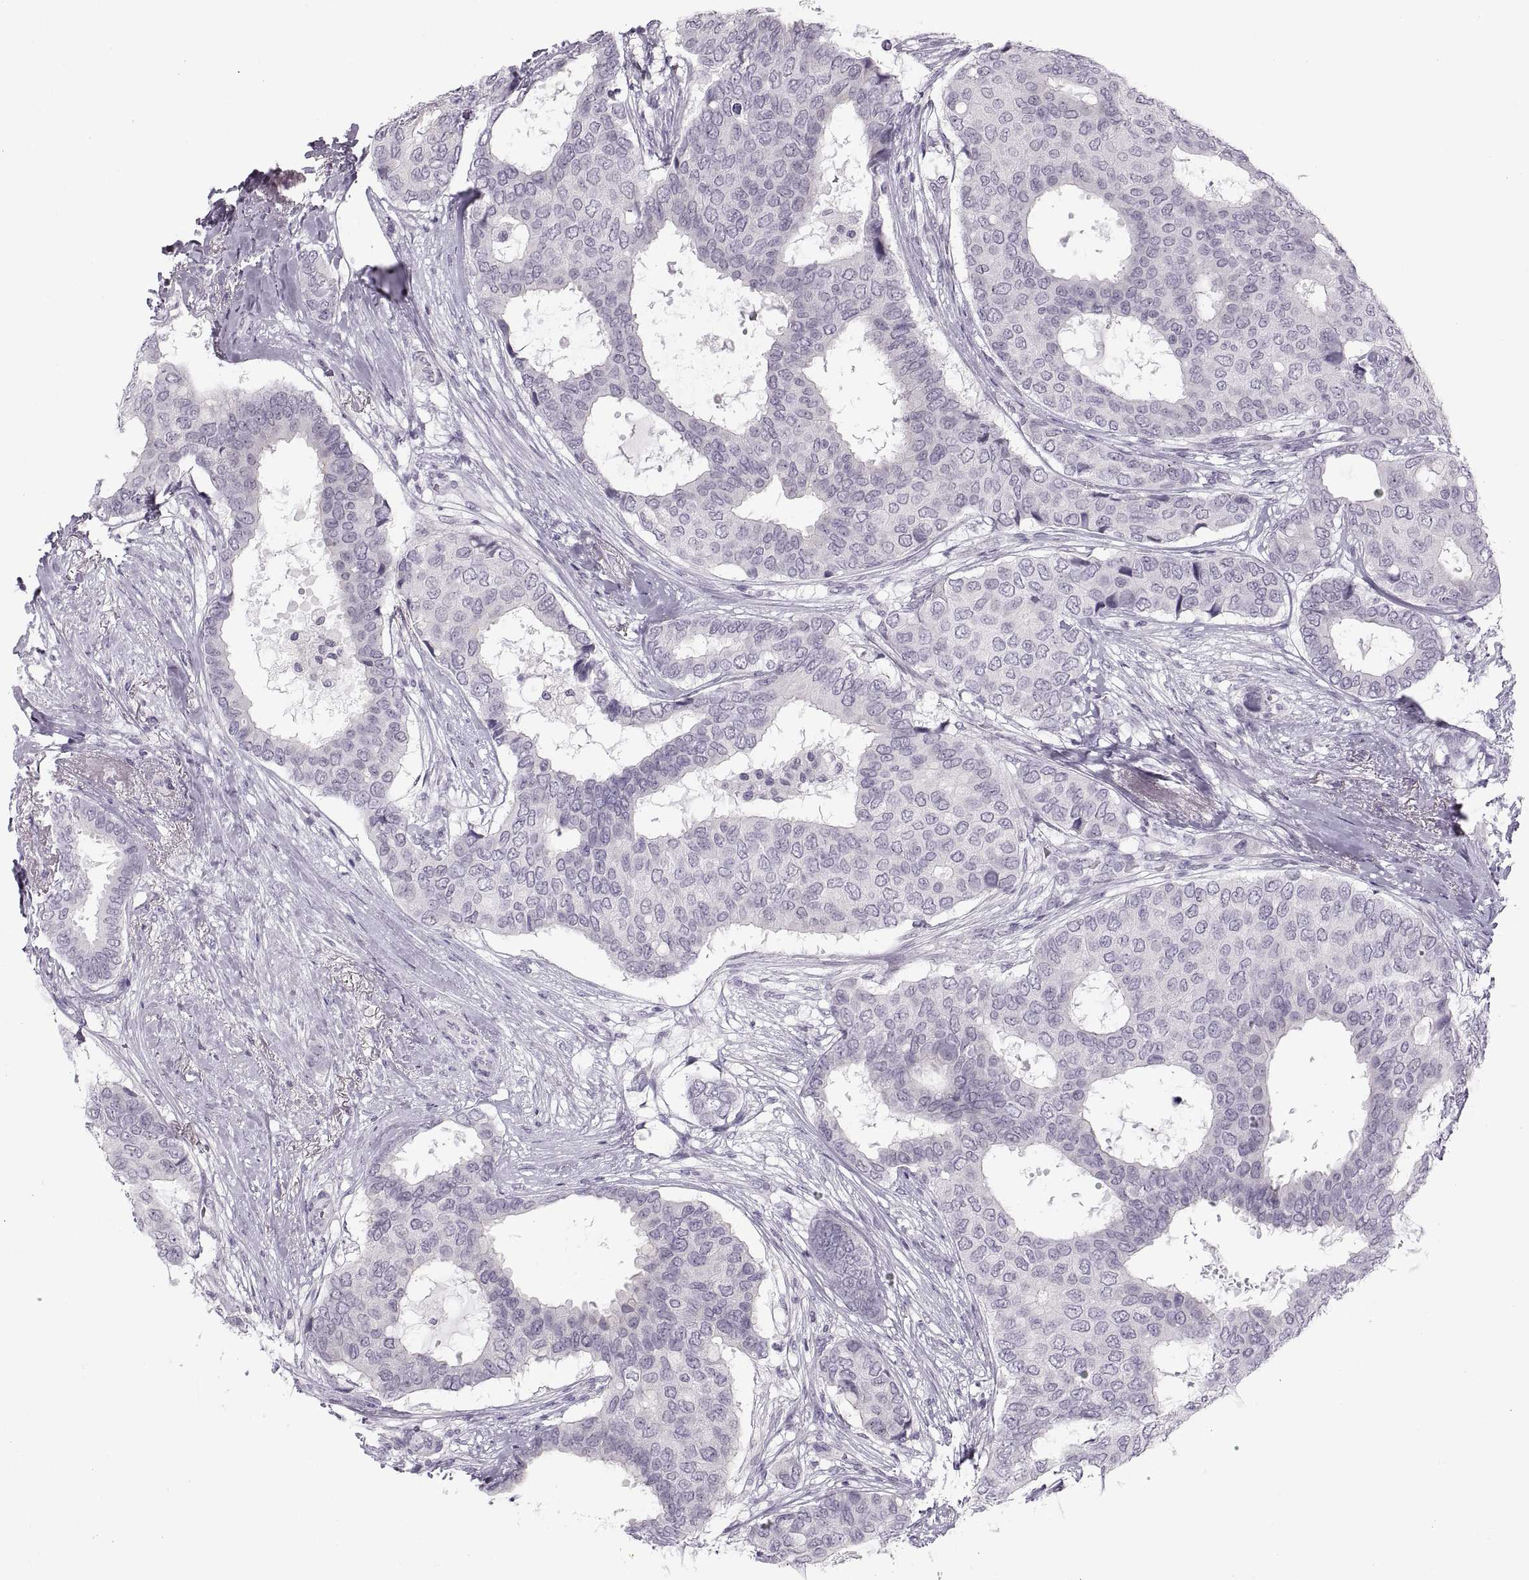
{"staining": {"intensity": "negative", "quantity": "none", "location": "none"}, "tissue": "breast cancer", "cell_type": "Tumor cells", "image_type": "cancer", "snomed": [{"axis": "morphology", "description": "Duct carcinoma"}, {"axis": "topography", "description": "Breast"}], "caption": "DAB (3,3'-diaminobenzidine) immunohistochemical staining of breast cancer (invasive ductal carcinoma) reveals no significant expression in tumor cells.", "gene": "C3orf22", "patient": {"sex": "female", "age": 75}}